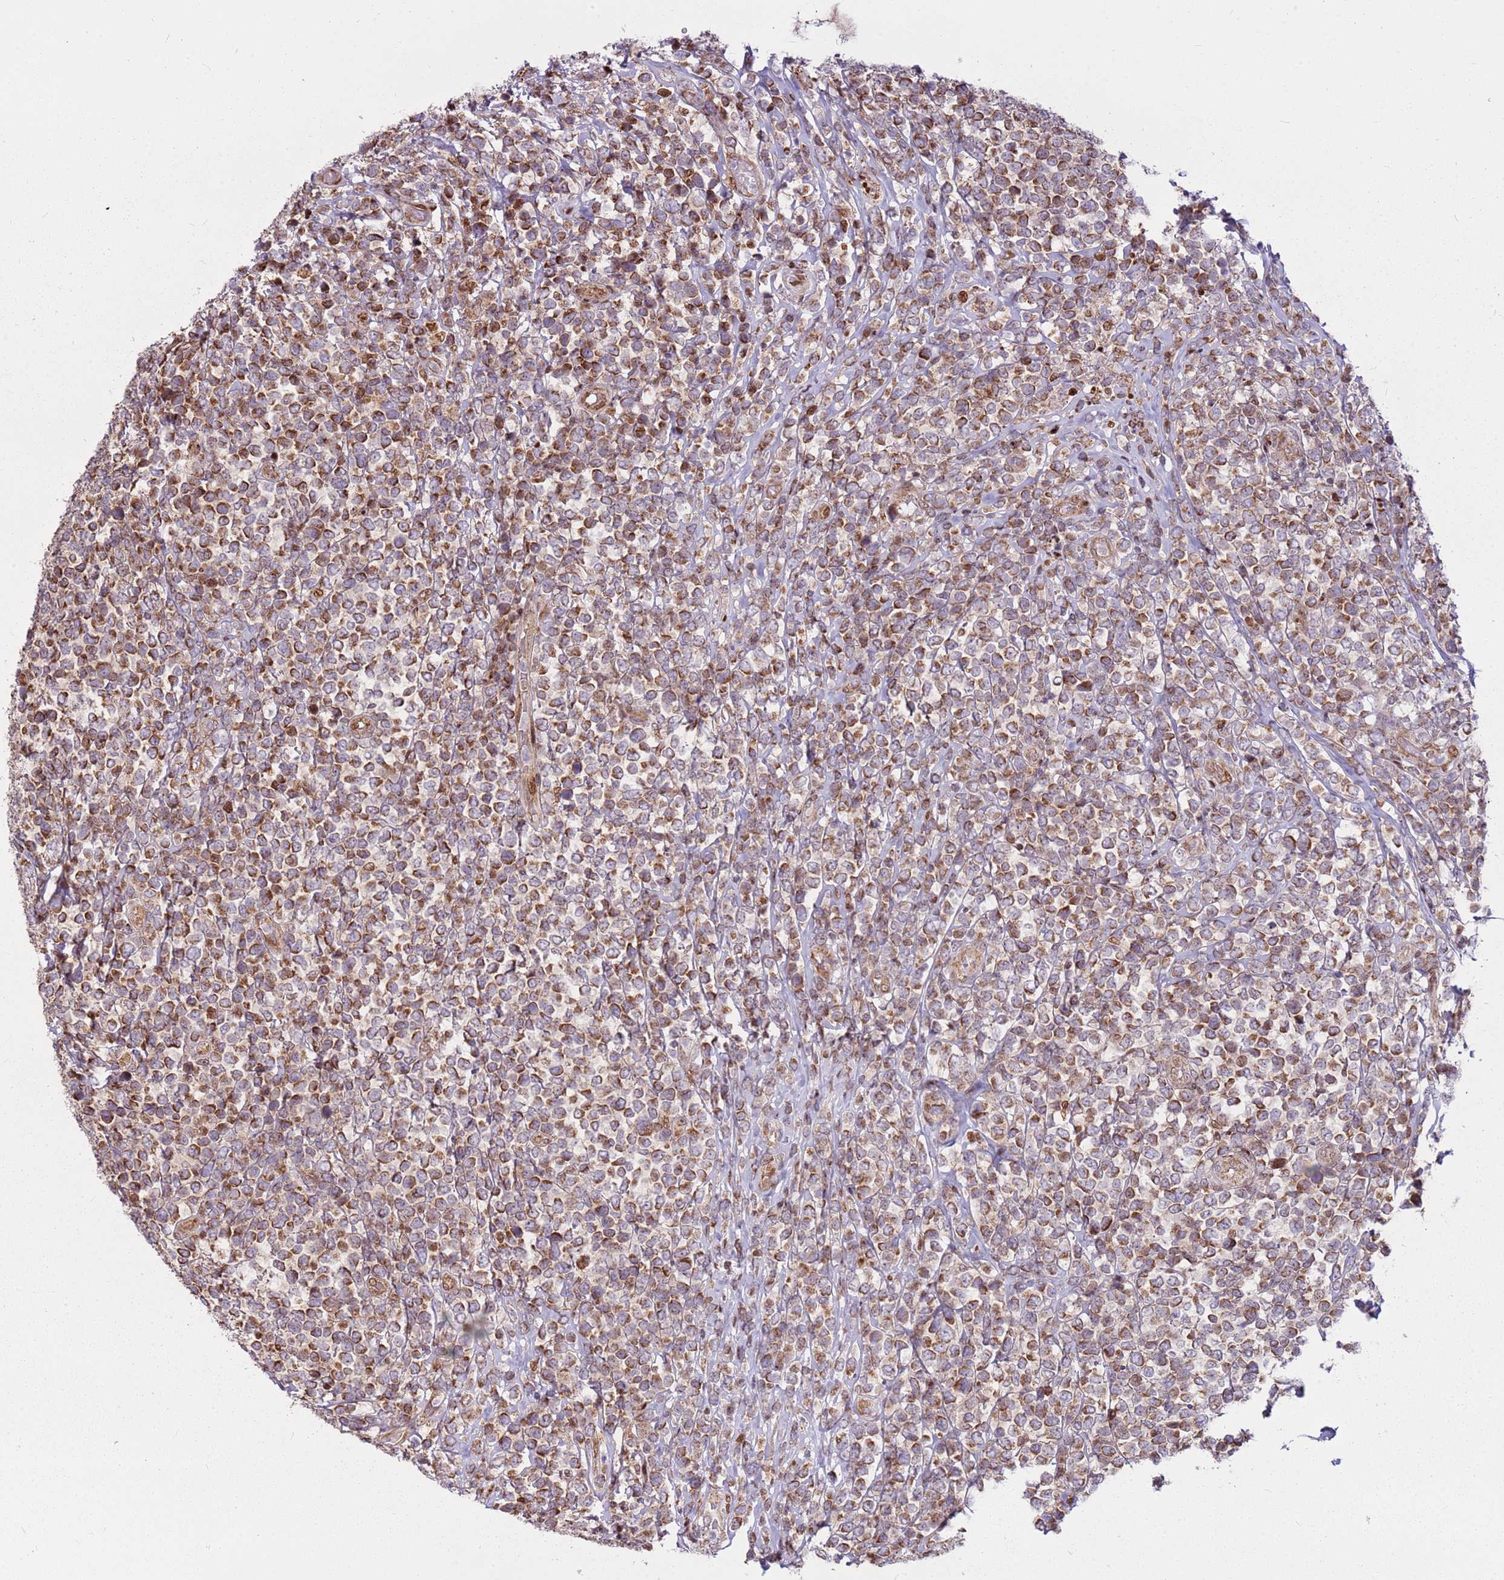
{"staining": {"intensity": "moderate", "quantity": ">75%", "location": "cytoplasmic/membranous"}, "tissue": "lymphoma", "cell_type": "Tumor cells", "image_type": "cancer", "snomed": [{"axis": "morphology", "description": "Malignant lymphoma, non-Hodgkin's type, High grade"}, {"axis": "topography", "description": "Soft tissue"}], "caption": "An image of lymphoma stained for a protein shows moderate cytoplasmic/membranous brown staining in tumor cells.", "gene": "PCTP", "patient": {"sex": "female", "age": 56}}